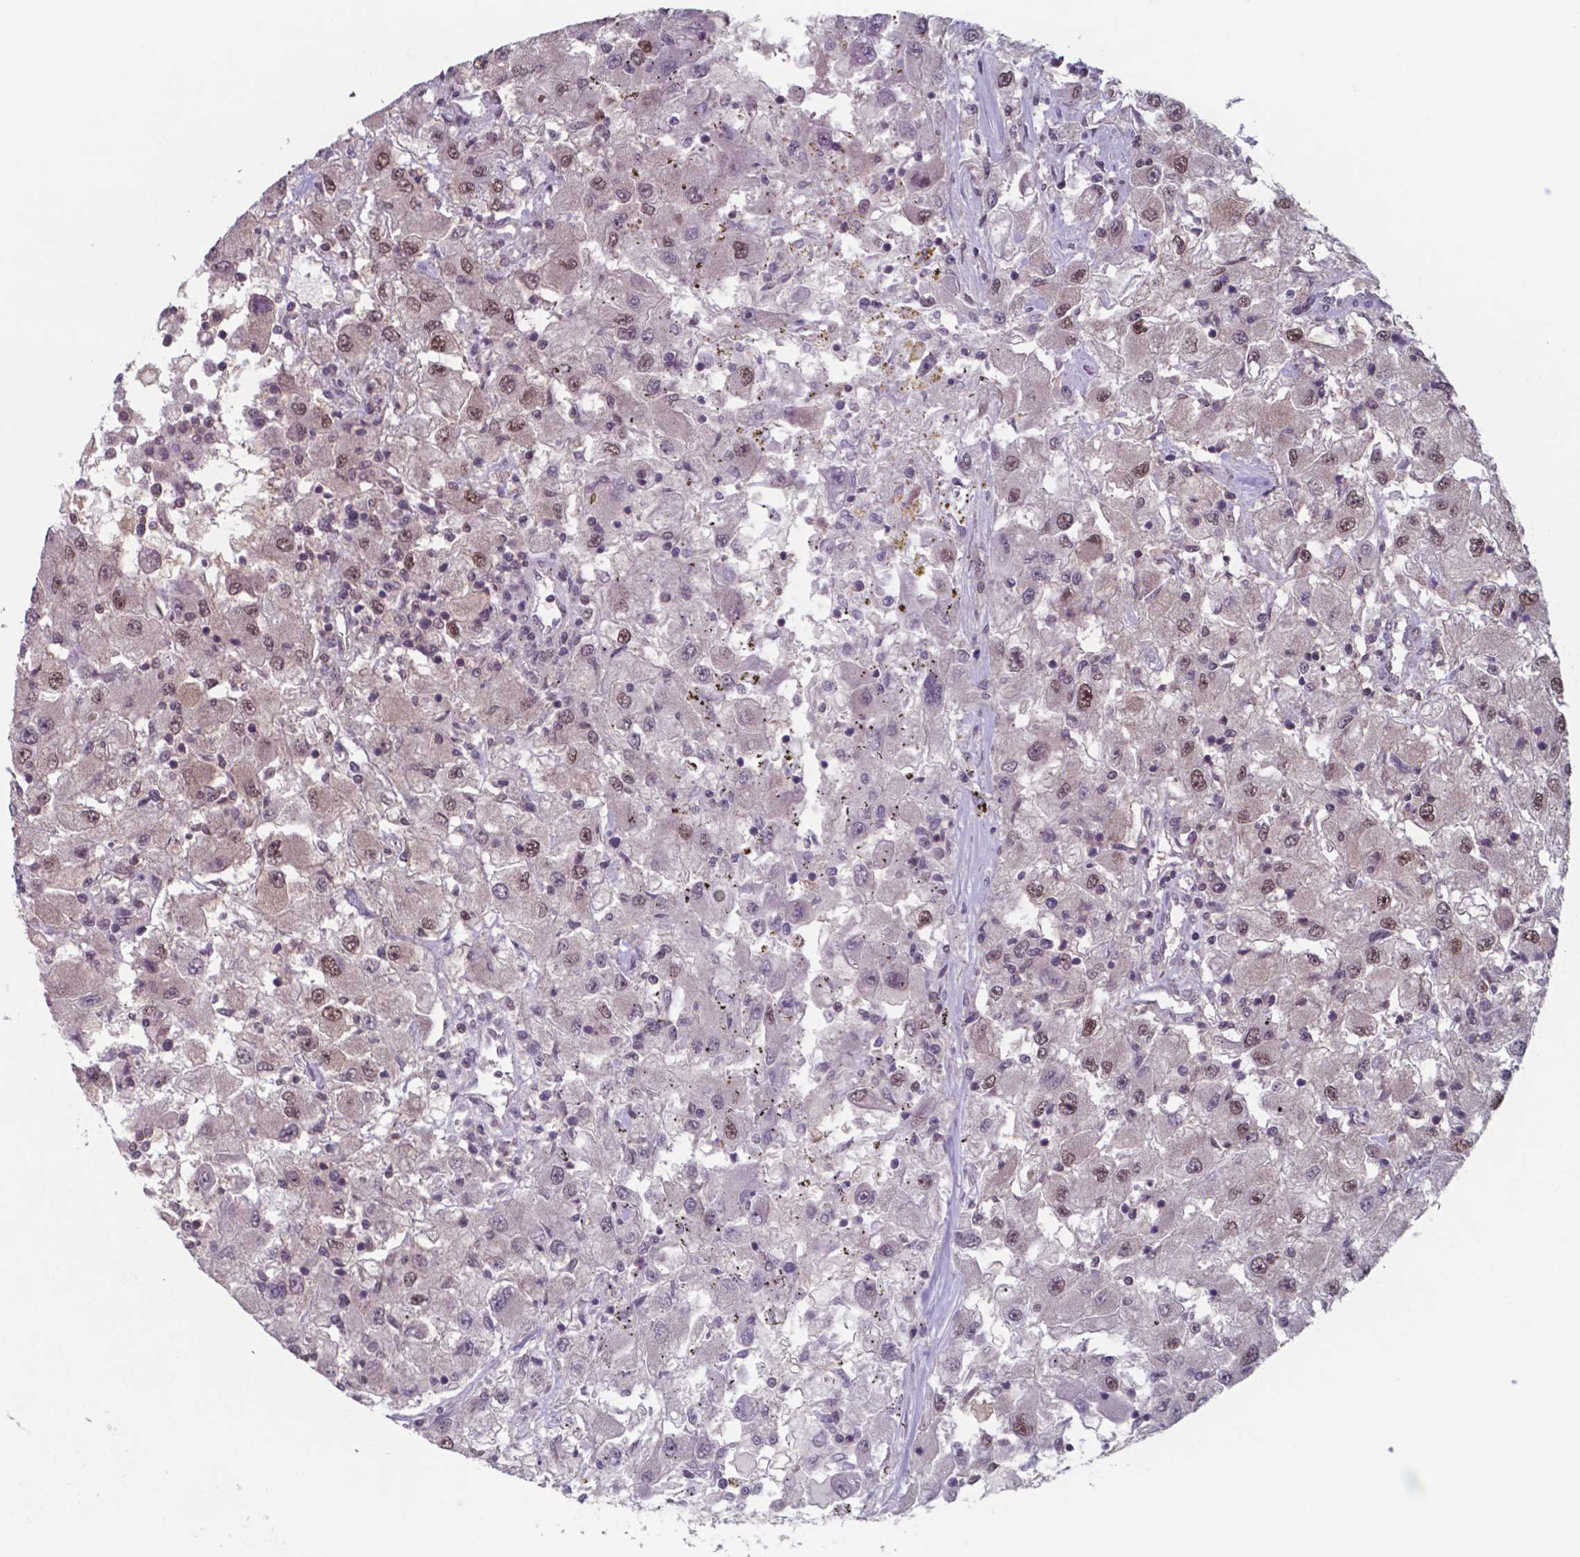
{"staining": {"intensity": "moderate", "quantity": "25%-75%", "location": "nuclear"}, "tissue": "renal cancer", "cell_type": "Tumor cells", "image_type": "cancer", "snomed": [{"axis": "morphology", "description": "Adenocarcinoma, NOS"}, {"axis": "topography", "description": "Kidney"}], "caption": "Human renal adenocarcinoma stained with a protein marker displays moderate staining in tumor cells.", "gene": "UBA1", "patient": {"sex": "female", "age": 67}}